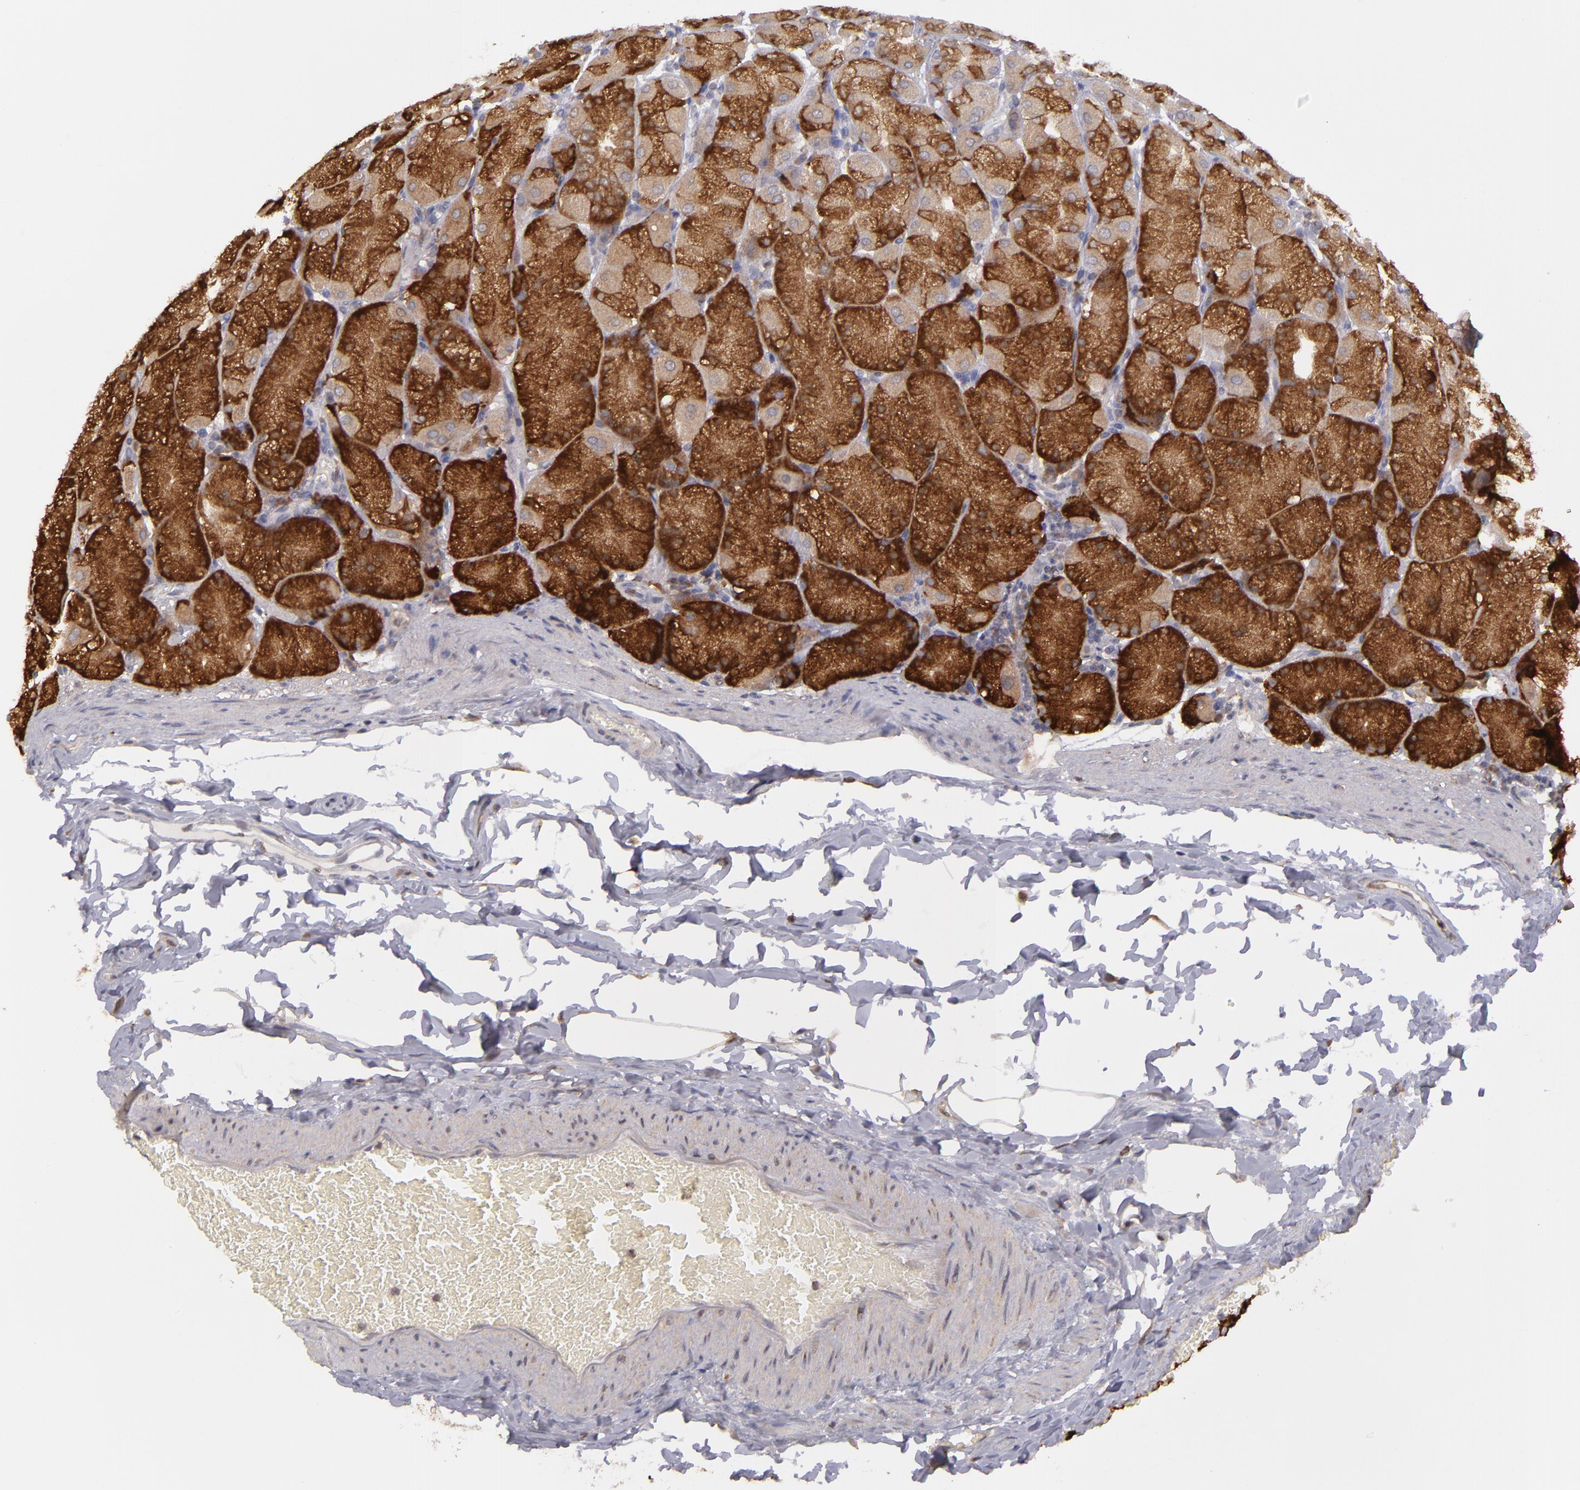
{"staining": {"intensity": "strong", "quantity": ">75%", "location": "cytoplasmic/membranous"}, "tissue": "stomach", "cell_type": "Glandular cells", "image_type": "normal", "snomed": [{"axis": "morphology", "description": "Normal tissue, NOS"}, {"axis": "topography", "description": "Stomach, upper"}], "caption": "Immunohistochemistry image of normal human stomach stained for a protein (brown), which reveals high levels of strong cytoplasmic/membranous staining in approximately >75% of glandular cells.", "gene": "MTHFD1", "patient": {"sex": "female", "age": 56}}